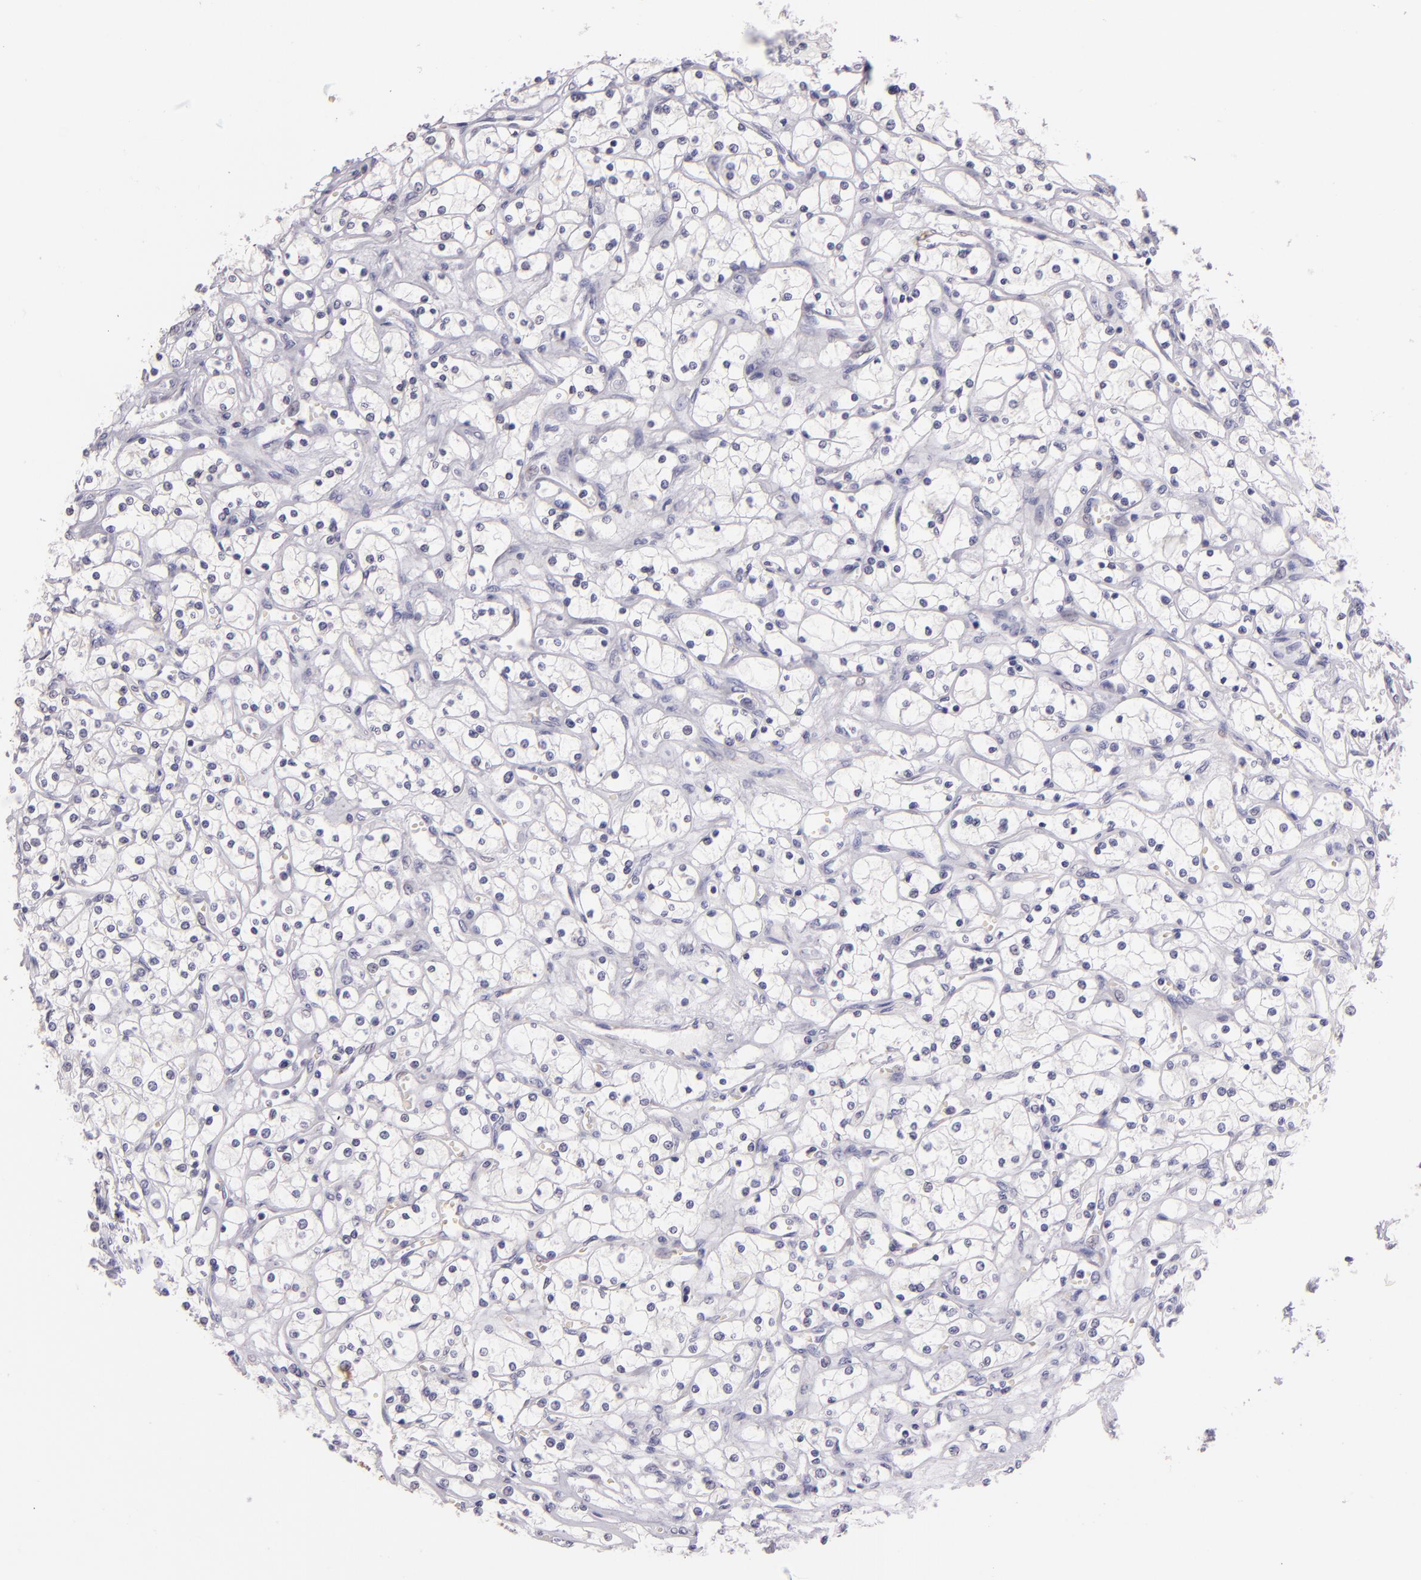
{"staining": {"intensity": "negative", "quantity": "none", "location": "none"}, "tissue": "renal cancer", "cell_type": "Tumor cells", "image_type": "cancer", "snomed": [{"axis": "morphology", "description": "Adenocarcinoma, NOS"}, {"axis": "topography", "description": "Kidney"}], "caption": "High power microscopy micrograph of an immunohistochemistry (IHC) photomicrograph of renal cancer, revealing no significant staining in tumor cells. (Brightfield microscopy of DAB (3,3'-diaminobenzidine) immunohistochemistry at high magnification).", "gene": "MUC5AC", "patient": {"sex": "male", "age": 61}}